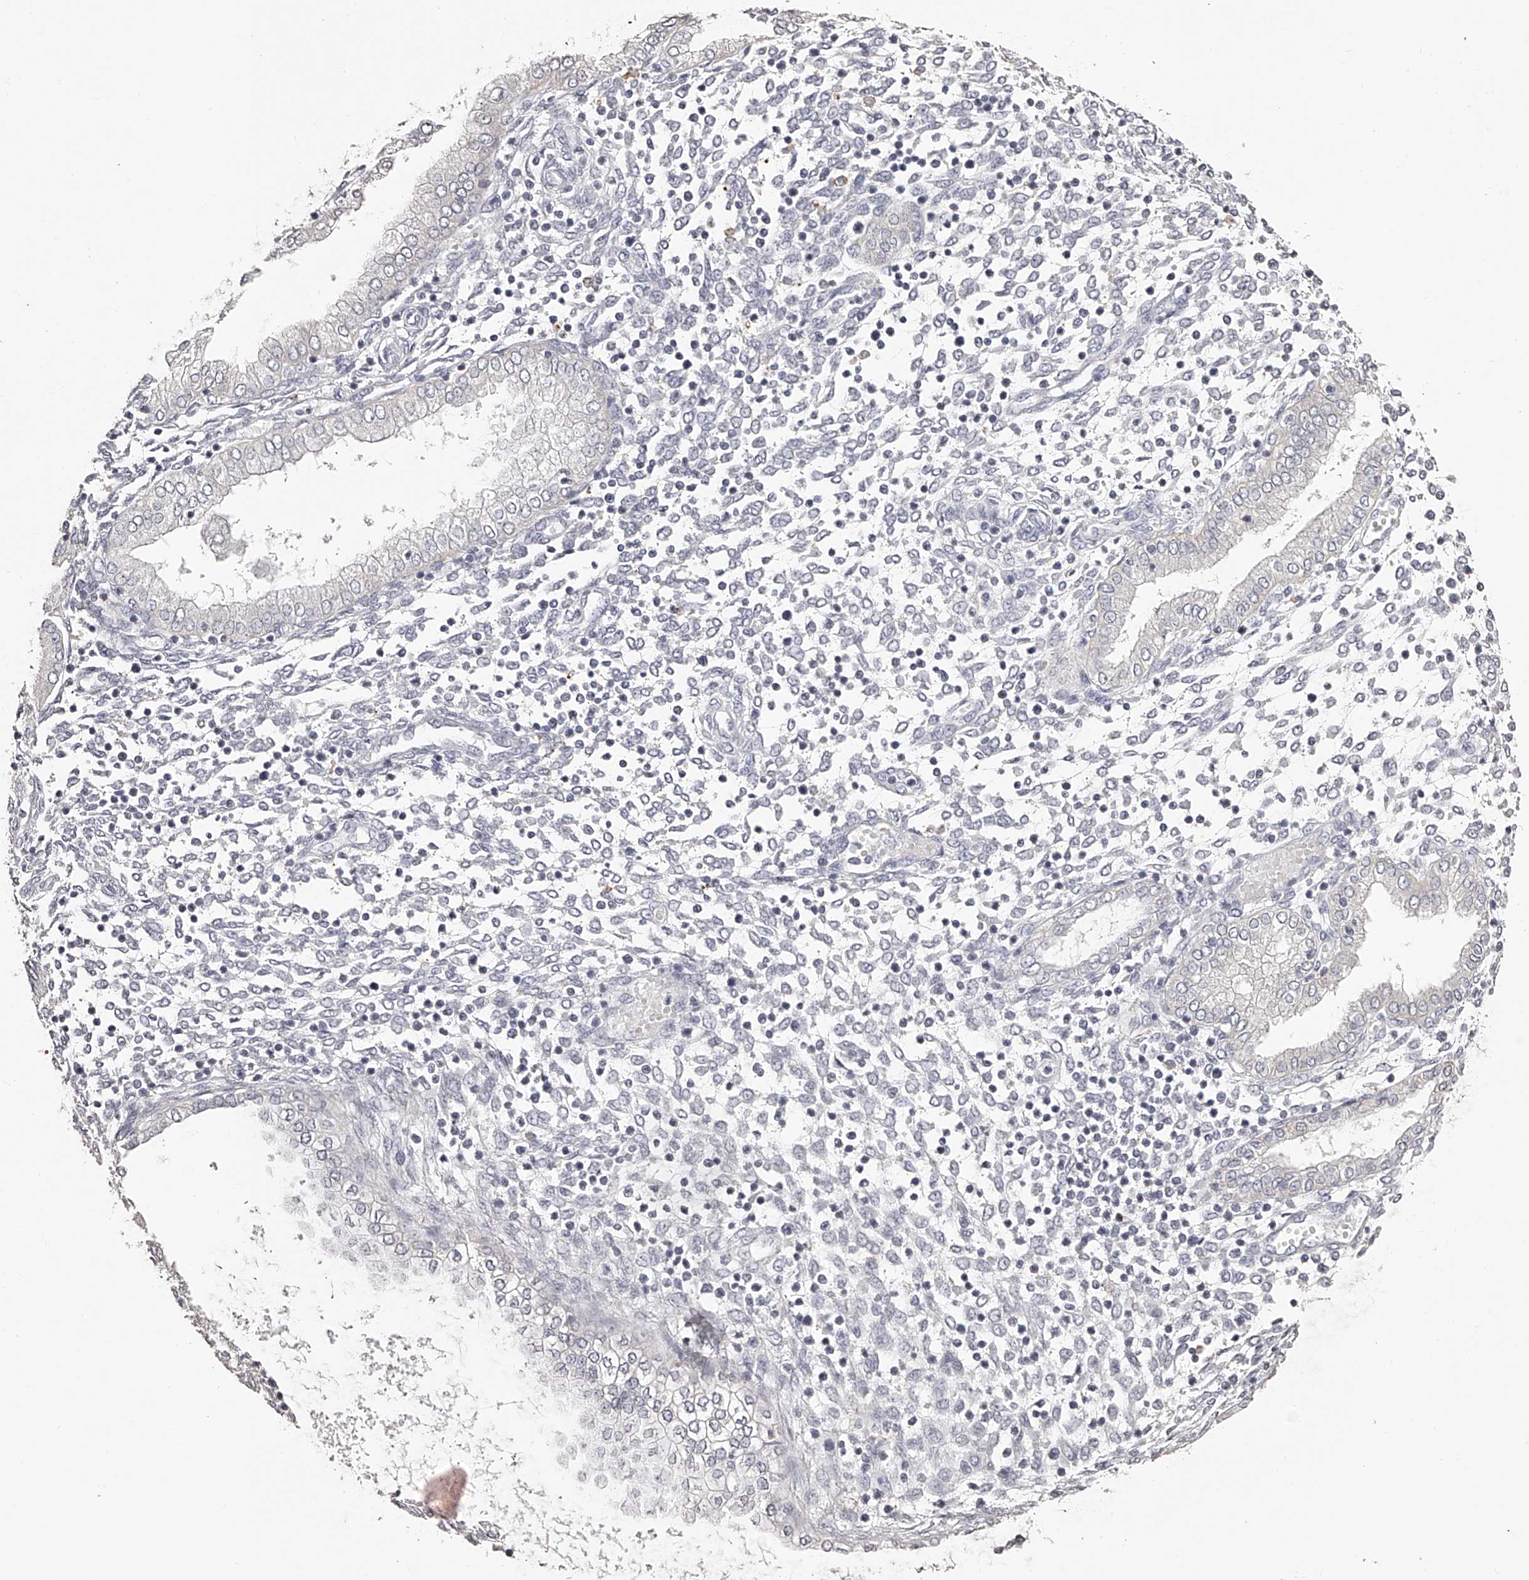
{"staining": {"intensity": "negative", "quantity": "none", "location": "none"}, "tissue": "endometrium", "cell_type": "Cells in endometrial stroma", "image_type": "normal", "snomed": [{"axis": "morphology", "description": "Normal tissue, NOS"}, {"axis": "topography", "description": "Endometrium"}], "caption": "DAB immunohistochemical staining of normal endometrium shows no significant positivity in cells in endometrial stroma.", "gene": "SLC35D3", "patient": {"sex": "female", "age": 53}}